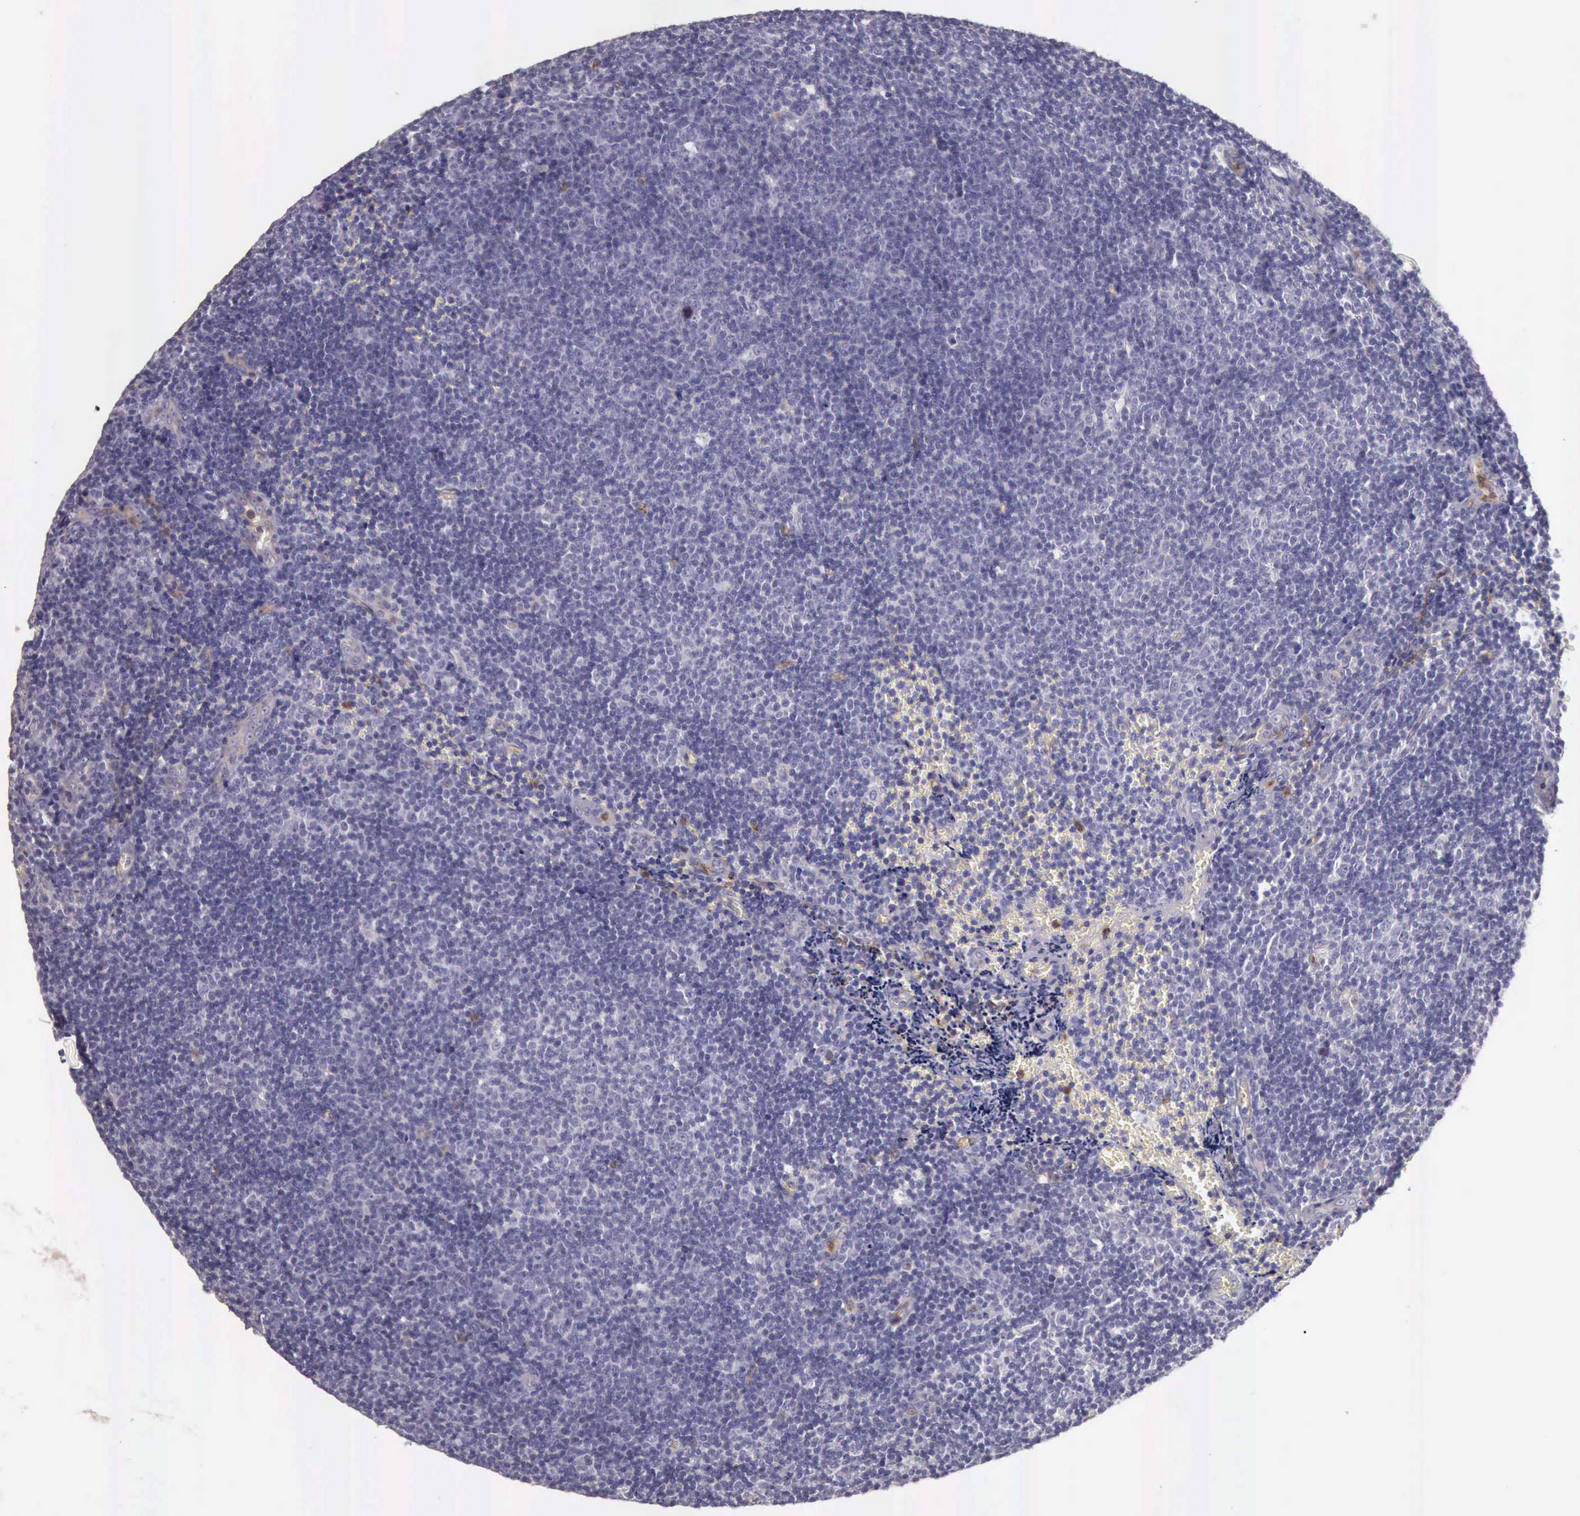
{"staining": {"intensity": "negative", "quantity": "none", "location": "none"}, "tissue": "lymphoma", "cell_type": "Tumor cells", "image_type": "cancer", "snomed": [{"axis": "morphology", "description": "Malignant lymphoma, non-Hodgkin's type, Low grade"}, {"axis": "topography", "description": "Lymph node"}], "caption": "This is a micrograph of immunohistochemistry (IHC) staining of malignant lymphoma, non-Hodgkin's type (low-grade), which shows no staining in tumor cells. Nuclei are stained in blue.", "gene": "TCEANC", "patient": {"sex": "male", "age": 49}}